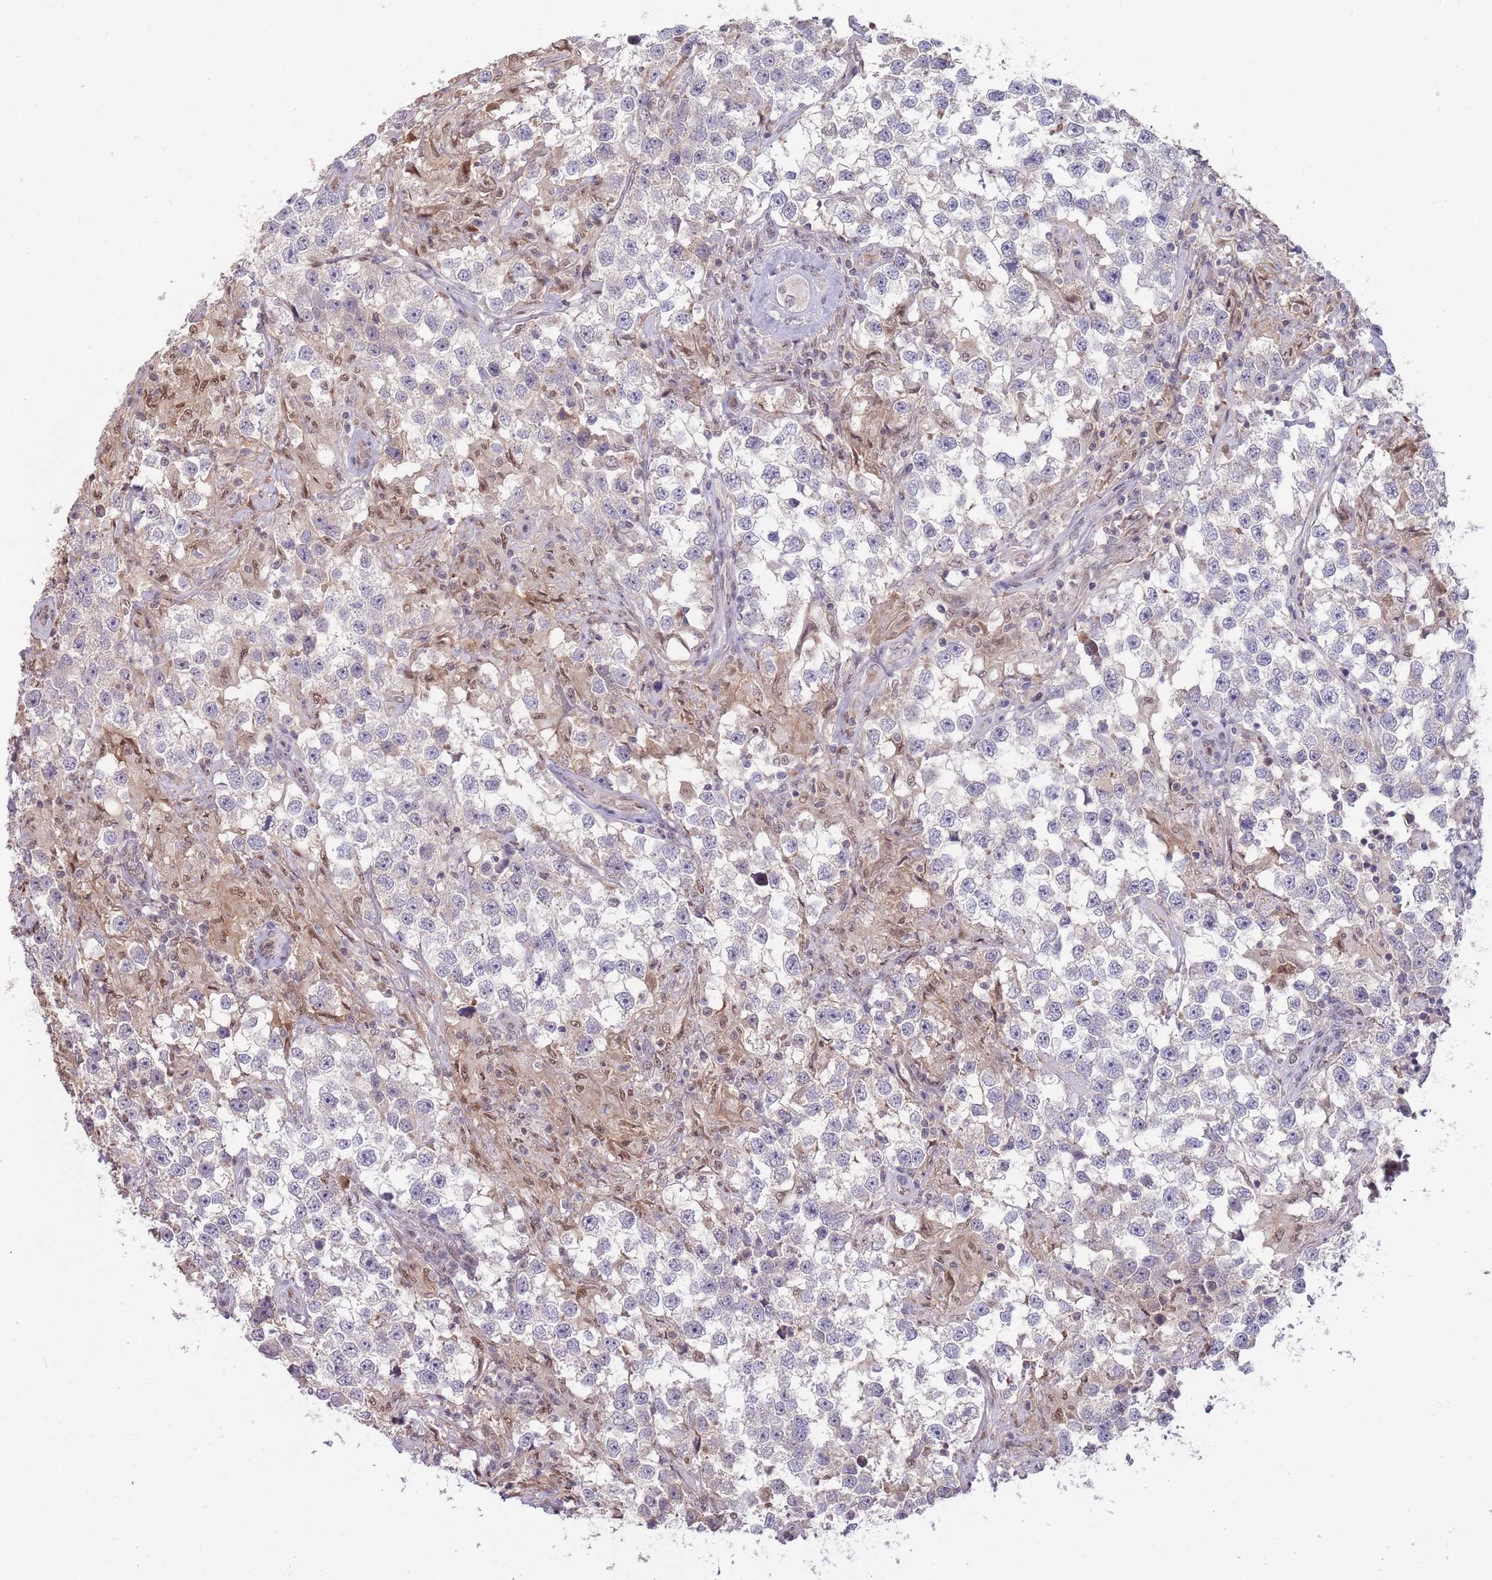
{"staining": {"intensity": "negative", "quantity": "none", "location": "none"}, "tissue": "testis cancer", "cell_type": "Tumor cells", "image_type": "cancer", "snomed": [{"axis": "morphology", "description": "Seminoma, NOS"}, {"axis": "topography", "description": "Testis"}], "caption": "A micrograph of testis cancer stained for a protein displays no brown staining in tumor cells. (Brightfield microscopy of DAB immunohistochemistry at high magnification).", "gene": "ZBTB7A", "patient": {"sex": "male", "age": 46}}